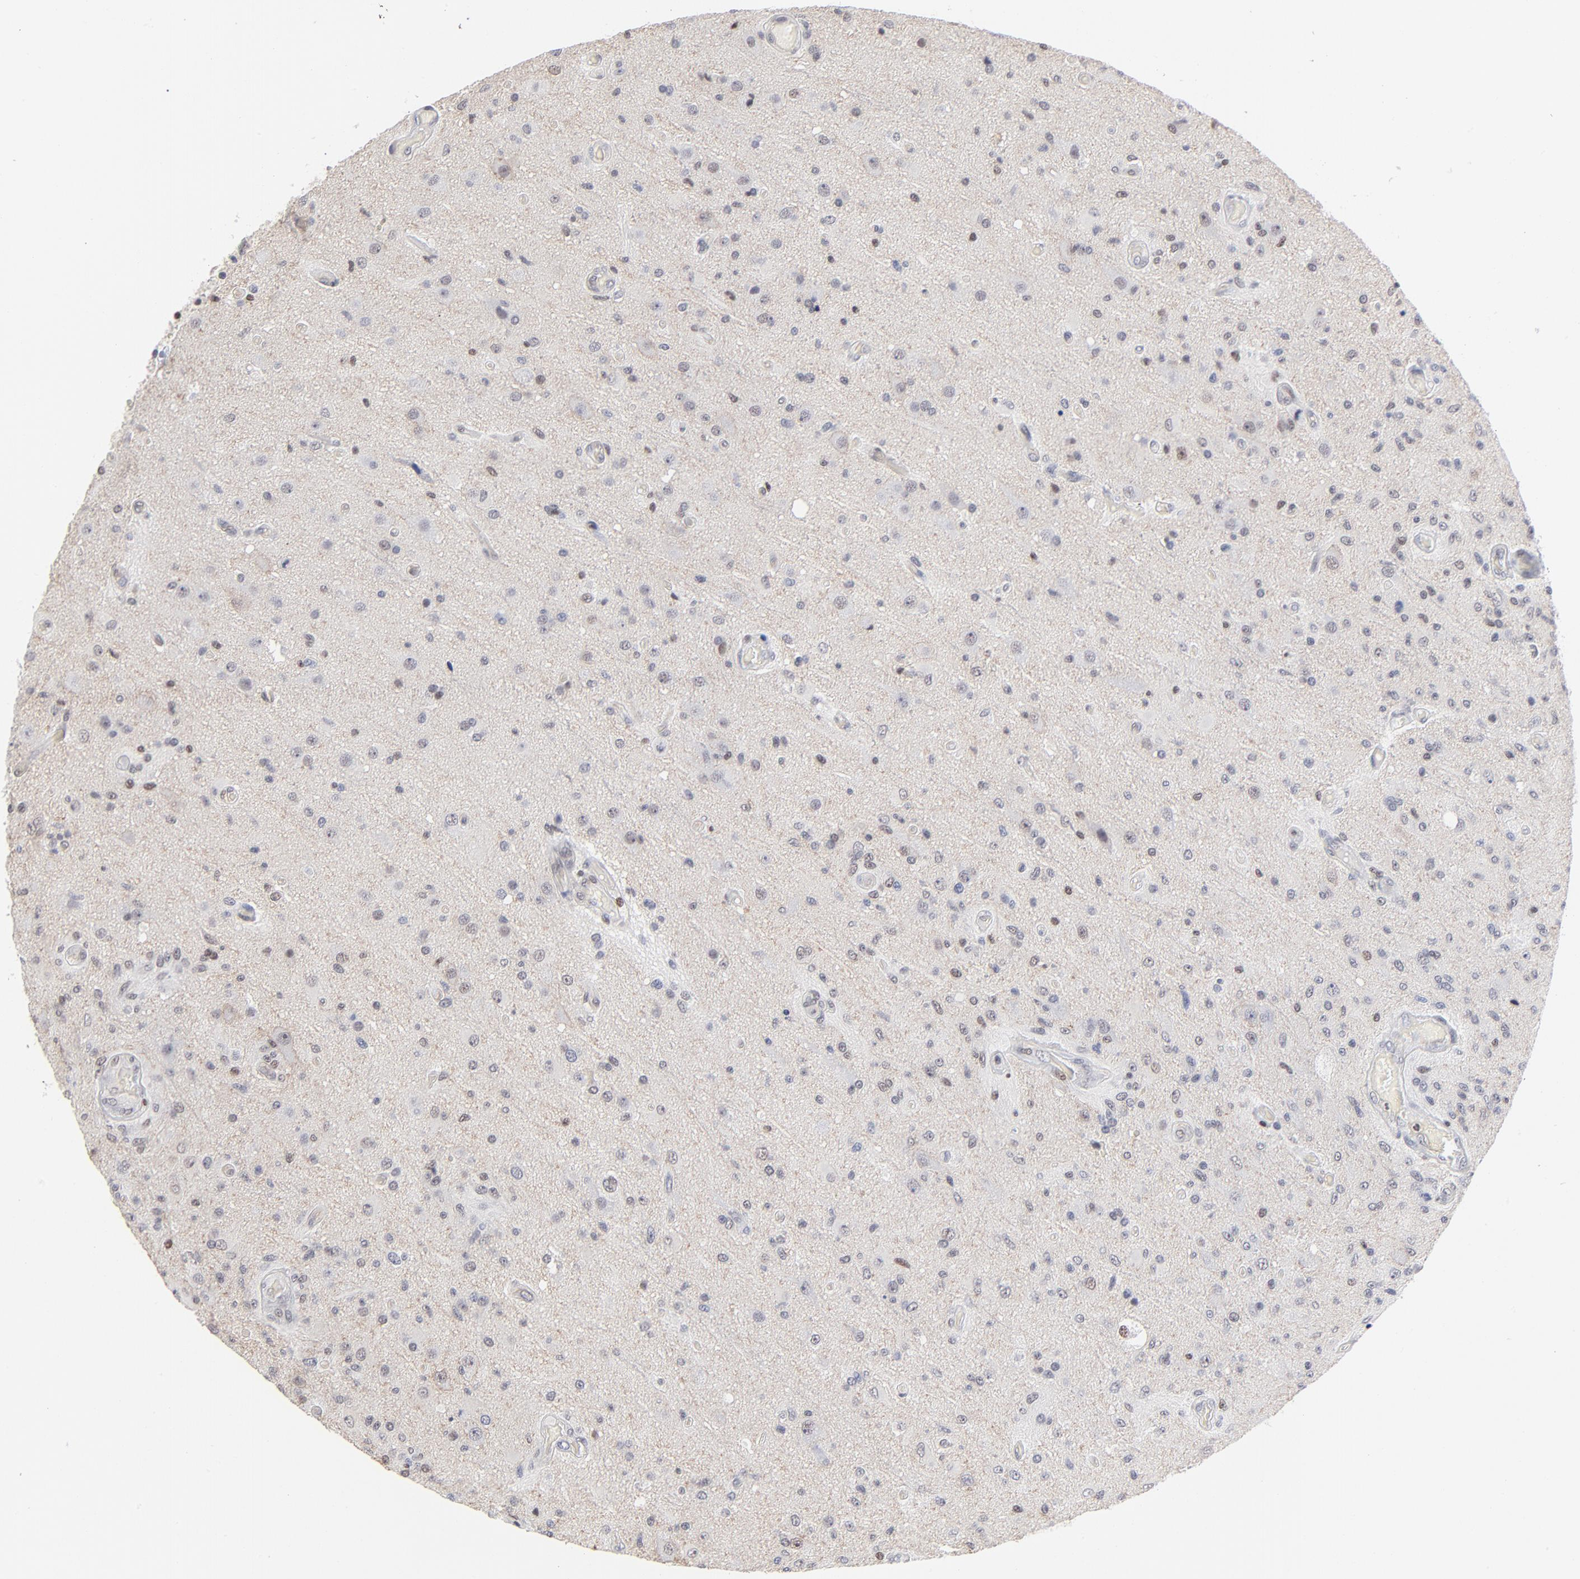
{"staining": {"intensity": "negative", "quantity": "none", "location": "none"}, "tissue": "glioma", "cell_type": "Tumor cells", "image_type": "cancer", "snomed": [{"axis": "morphology", "description": "Normal tissue, NOS"}, {"axis": "morphology", "description": "Glioma, malignant, High grade"}, {"axis": "topography", "description": "Cerebral cortex"}], "caption": "Tumor cells are negative for protein expression in human glioma.", "gene": "MAX", "patient": {"sex": "male", "age": 77}}